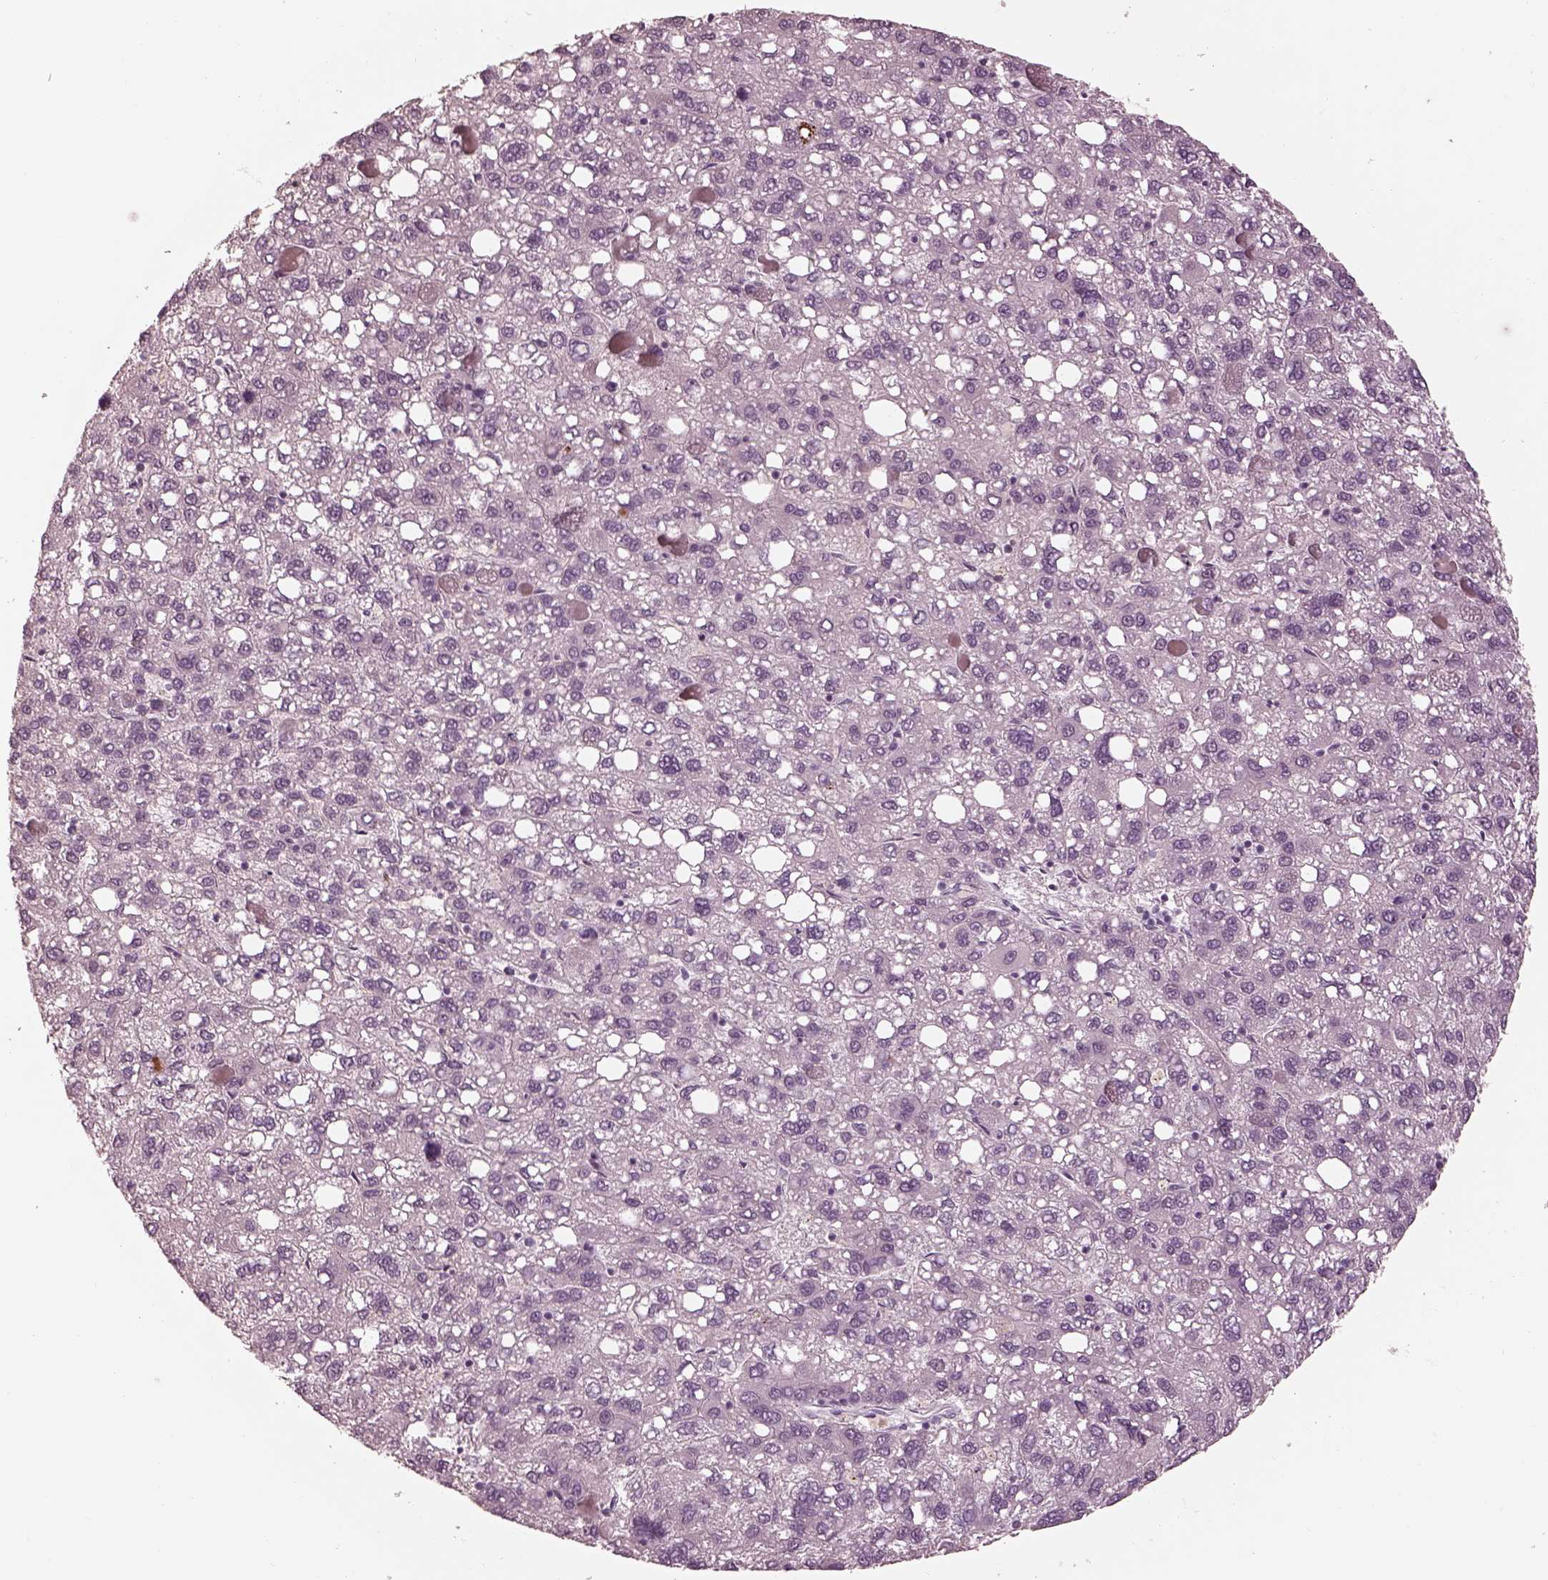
{"staining": {"intensity": "negative", "quantity": "none", "location": "none"}, "tissue": "liver cancer", "cell_type": "Tumor cells", "image_type": "cancer", "snomed": [{"axis": "morphology", "description": "Carcinoma, Hepatocellular, NOS"}, {"axis": "topography", "description": "Liver"}], "caption": "Tumor cells show no significant staining in liver hepatocellular carcinoma. (DAB immunohistochemistry, high magnification).", "gene": "KCNA2", "patient": {"sex": "female", "age": 82}}